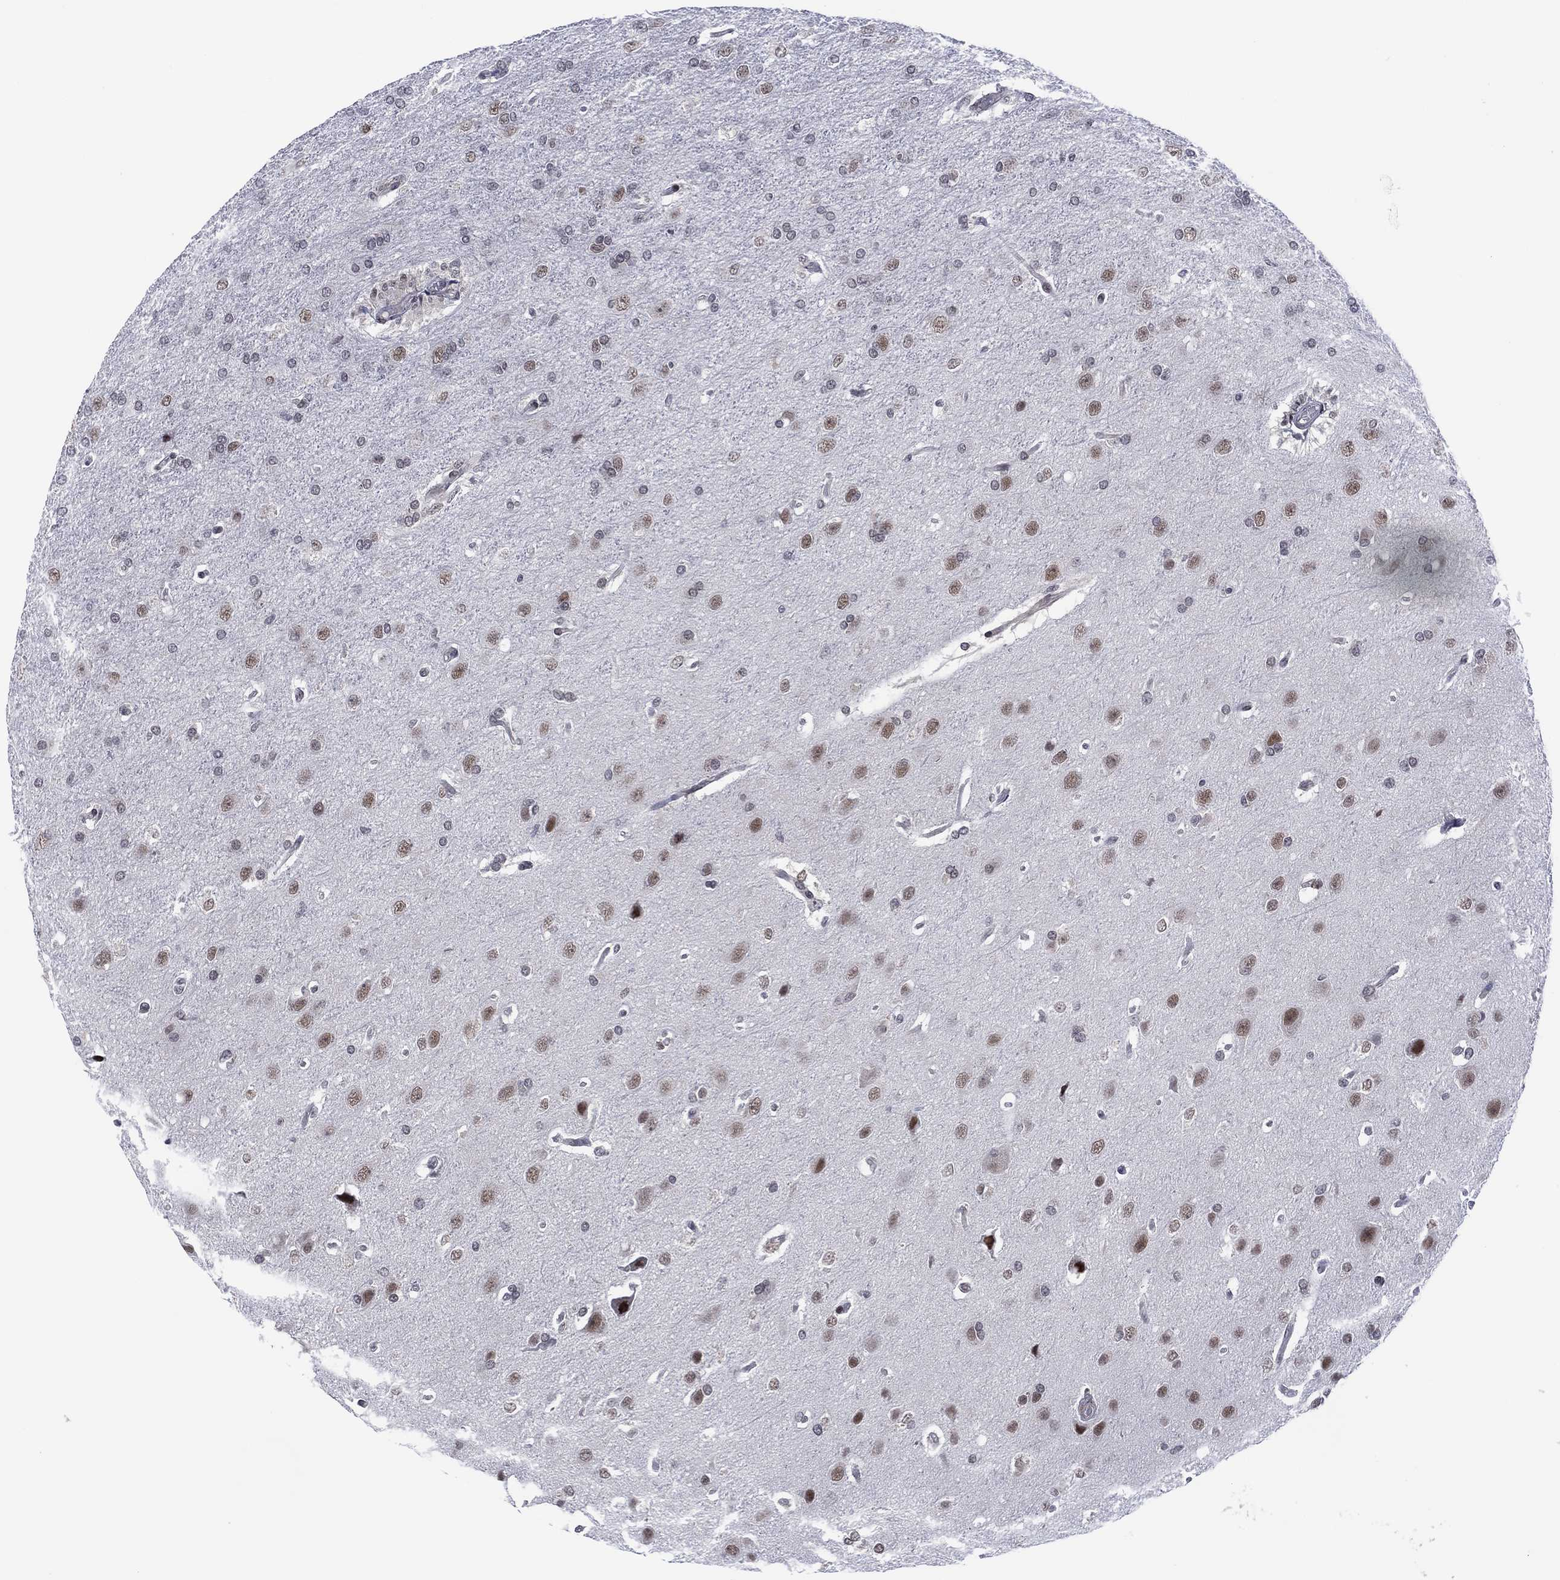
{"staining": {"intensity": "weak", "quantity": "25%-75%", "location": "nuclear"}, "tissue": "glioma", "cell_type": "Tumor cells", "image_type": "cancer", "snomed": [{"axis": "morphology", "description": "Glioma, malignant, High grade"}, {"axis": "topography", "description": "Brain"}], "caption": "IHC (DAB (3,3'-diaminobenzidine)) staining of human malignant glioma (high-grade) reveals weak nuclear protein positivity in about 25%-75% of tumor cells.", "gene": "DPP4", "patient": {"sex": "male", "age": 68}}